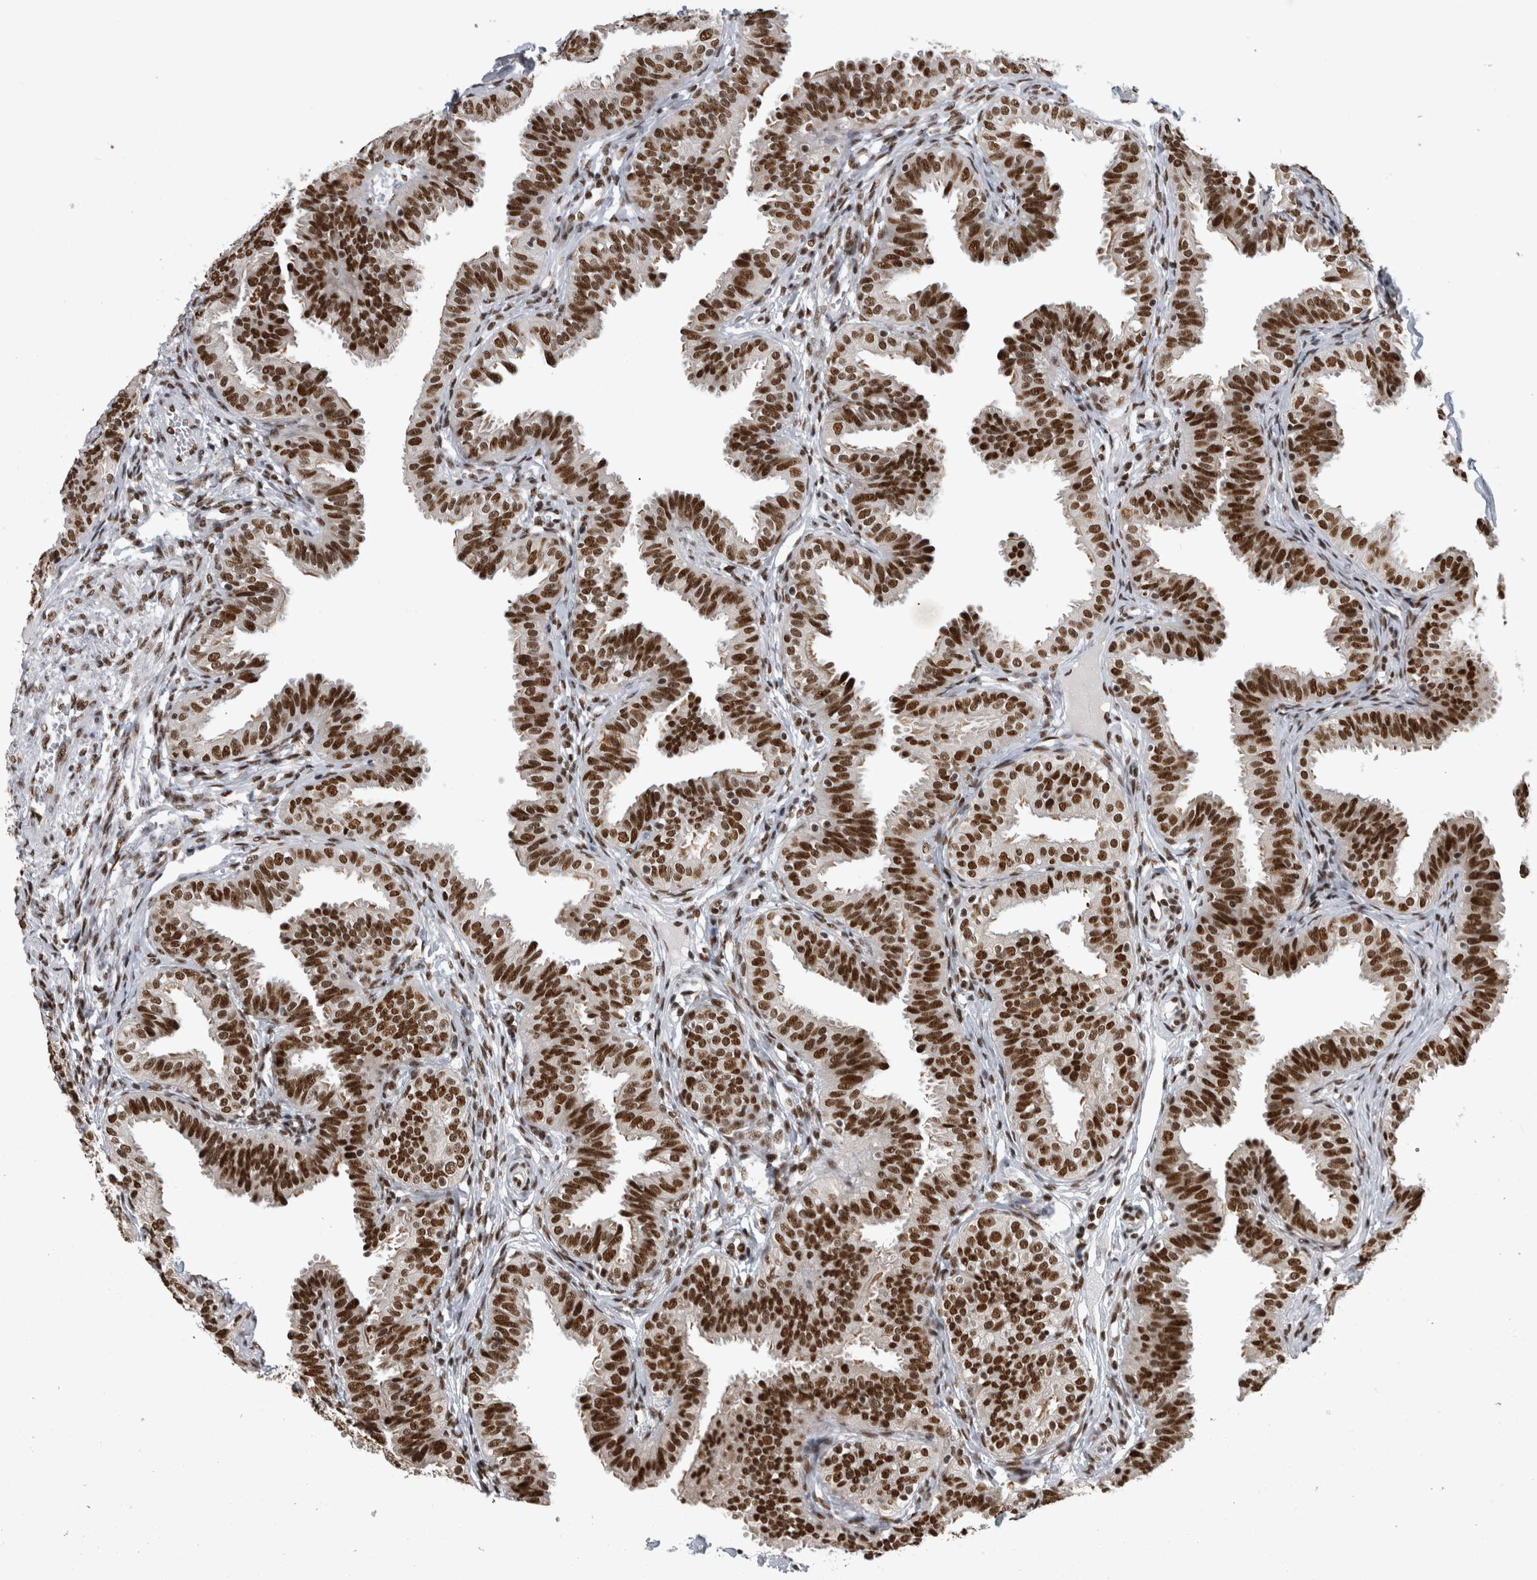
{"staining": {"intensity": "strong", "quantity": ">75%", "location": "nuclear"}, "tissue": "fallopian tube", "cell_type": "Glandular cells", "image_type": "normal", "snomed": [{"axis": "morphology", "description": "Normal tissue, NOS"}, {"axis": "topography", "description": "Fallopian tube"}], "caption": "The image displays immunohistochemical staining of normal fallopian tube. There is strong nuclear staining is seen in about >75% of glandular cells.", "gene": "ZSCAN2", "patient": {"sex": "female", "age": 35}}